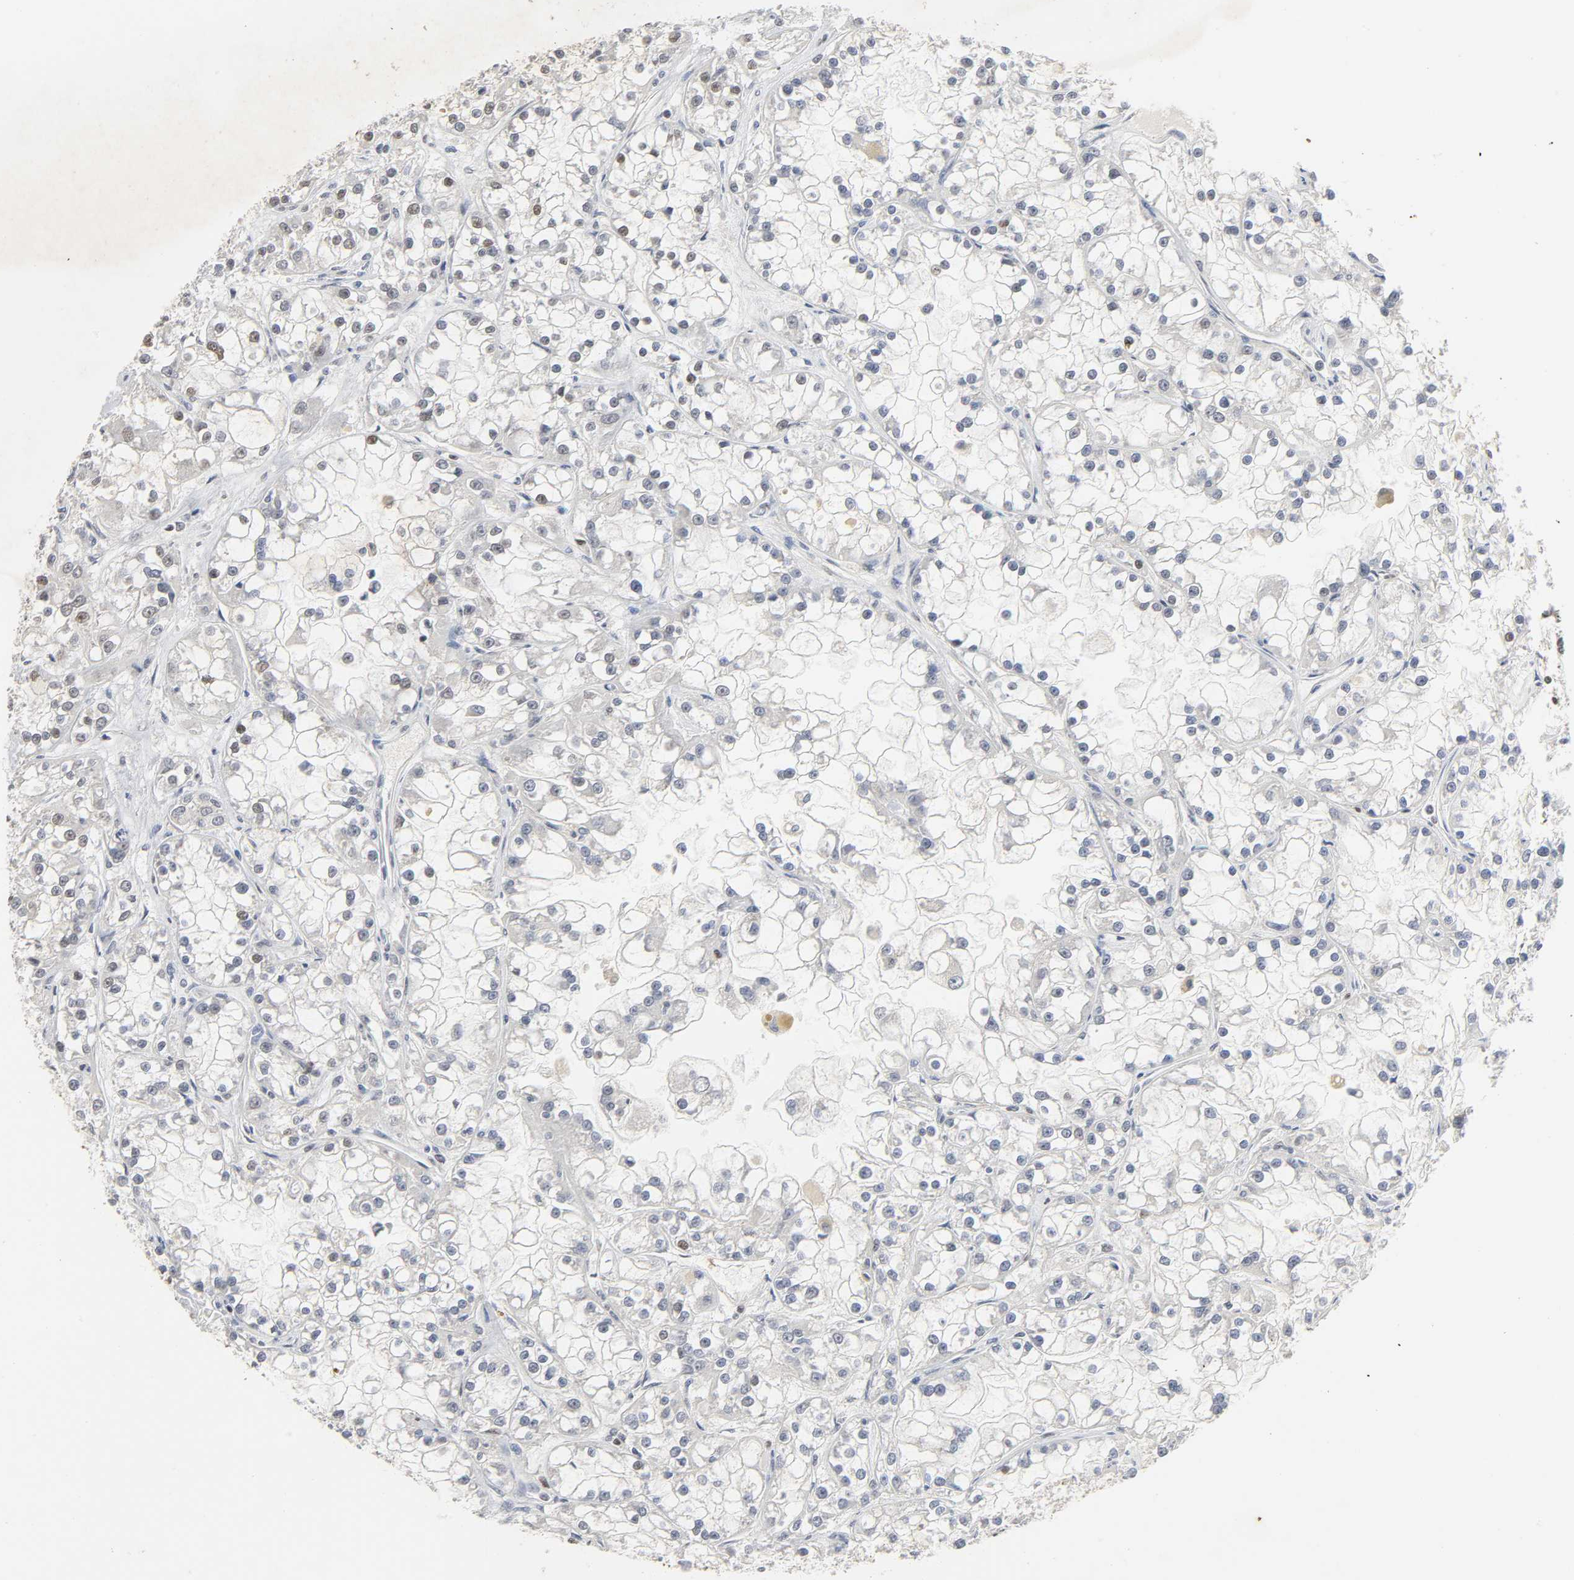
{"staining": {"intensity": "moderate", "quantity": "<25%", "location": "nuclear"}, "tissue": "renal cancer", "cell_type": "Tumor cells", "image_type": "cancer", "snomed": [{"axis": "morphology", "description": "Adenocarcinoma, NOS"}, {"axis": "topography", "description": "Kidney"}], "caption": "Renal adenocarcinoma tissue exhibits moderate nuclear expression in about <25% of tumor cells (DAB = brown stain, brightfield microscopy at high magnification).", "gene": "NCOA6", "patient": {"sex": "female", "age": 52}}